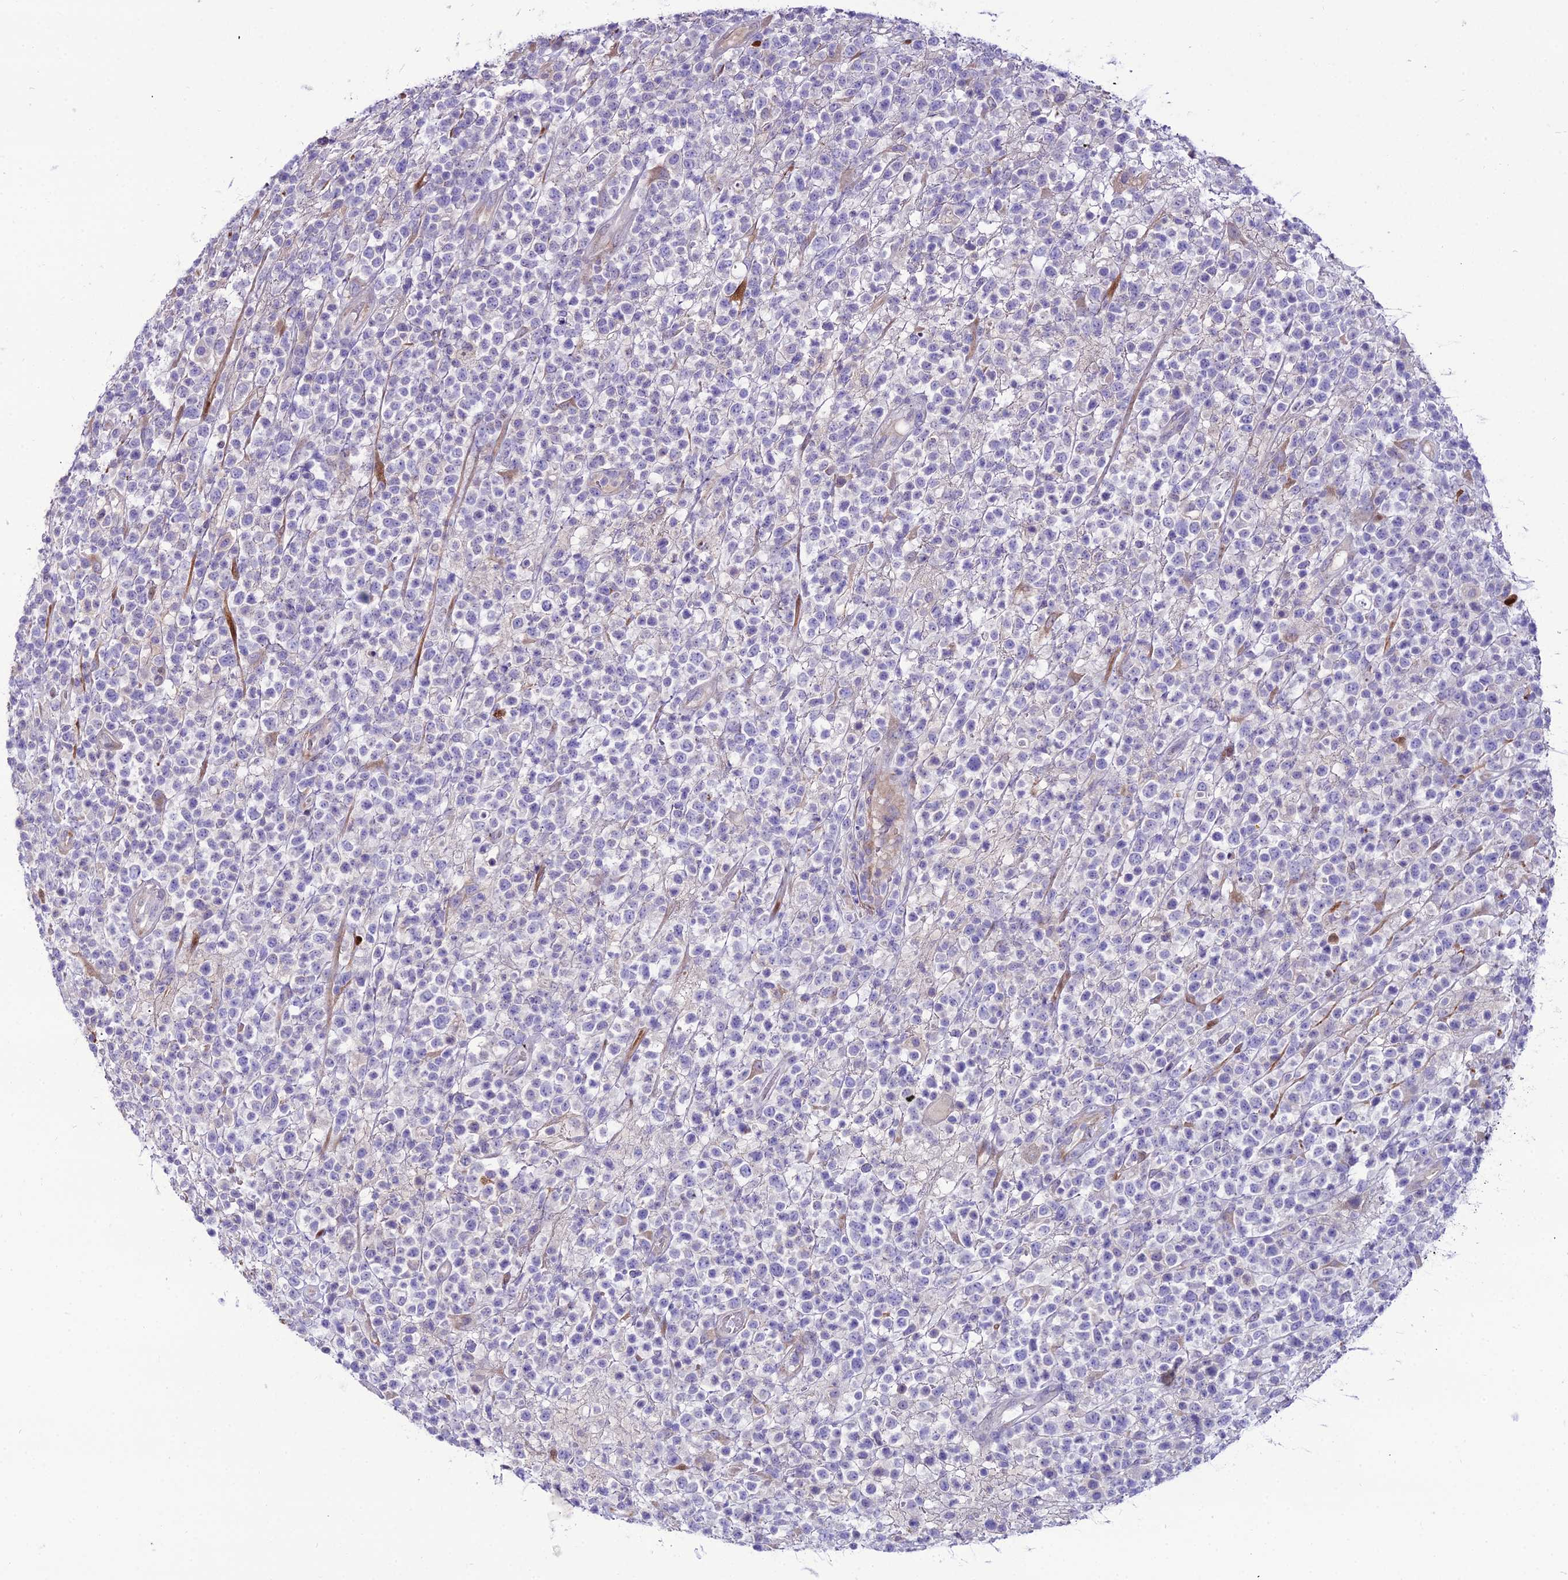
{"staining": {"intensity": "negative", "quantity": "none", "location": "none"}, "tissue": "lymphoma", "cell_type": "Tumor cells", "image_type": "cancer", "snomed": [{"axis": "morphology", "description": "Malignant lymphoma, non-Hodgkin's type, High grade"}, {"axis": "topography", "description": "Colon"}], "caption": "A micrograph of human malignant lymphoma, non-Hodgkin's type (high-grade) is negative for staining in tumor cells.", "gene": "MB21D2", "patient": {"sex": "female", "age": 53}}